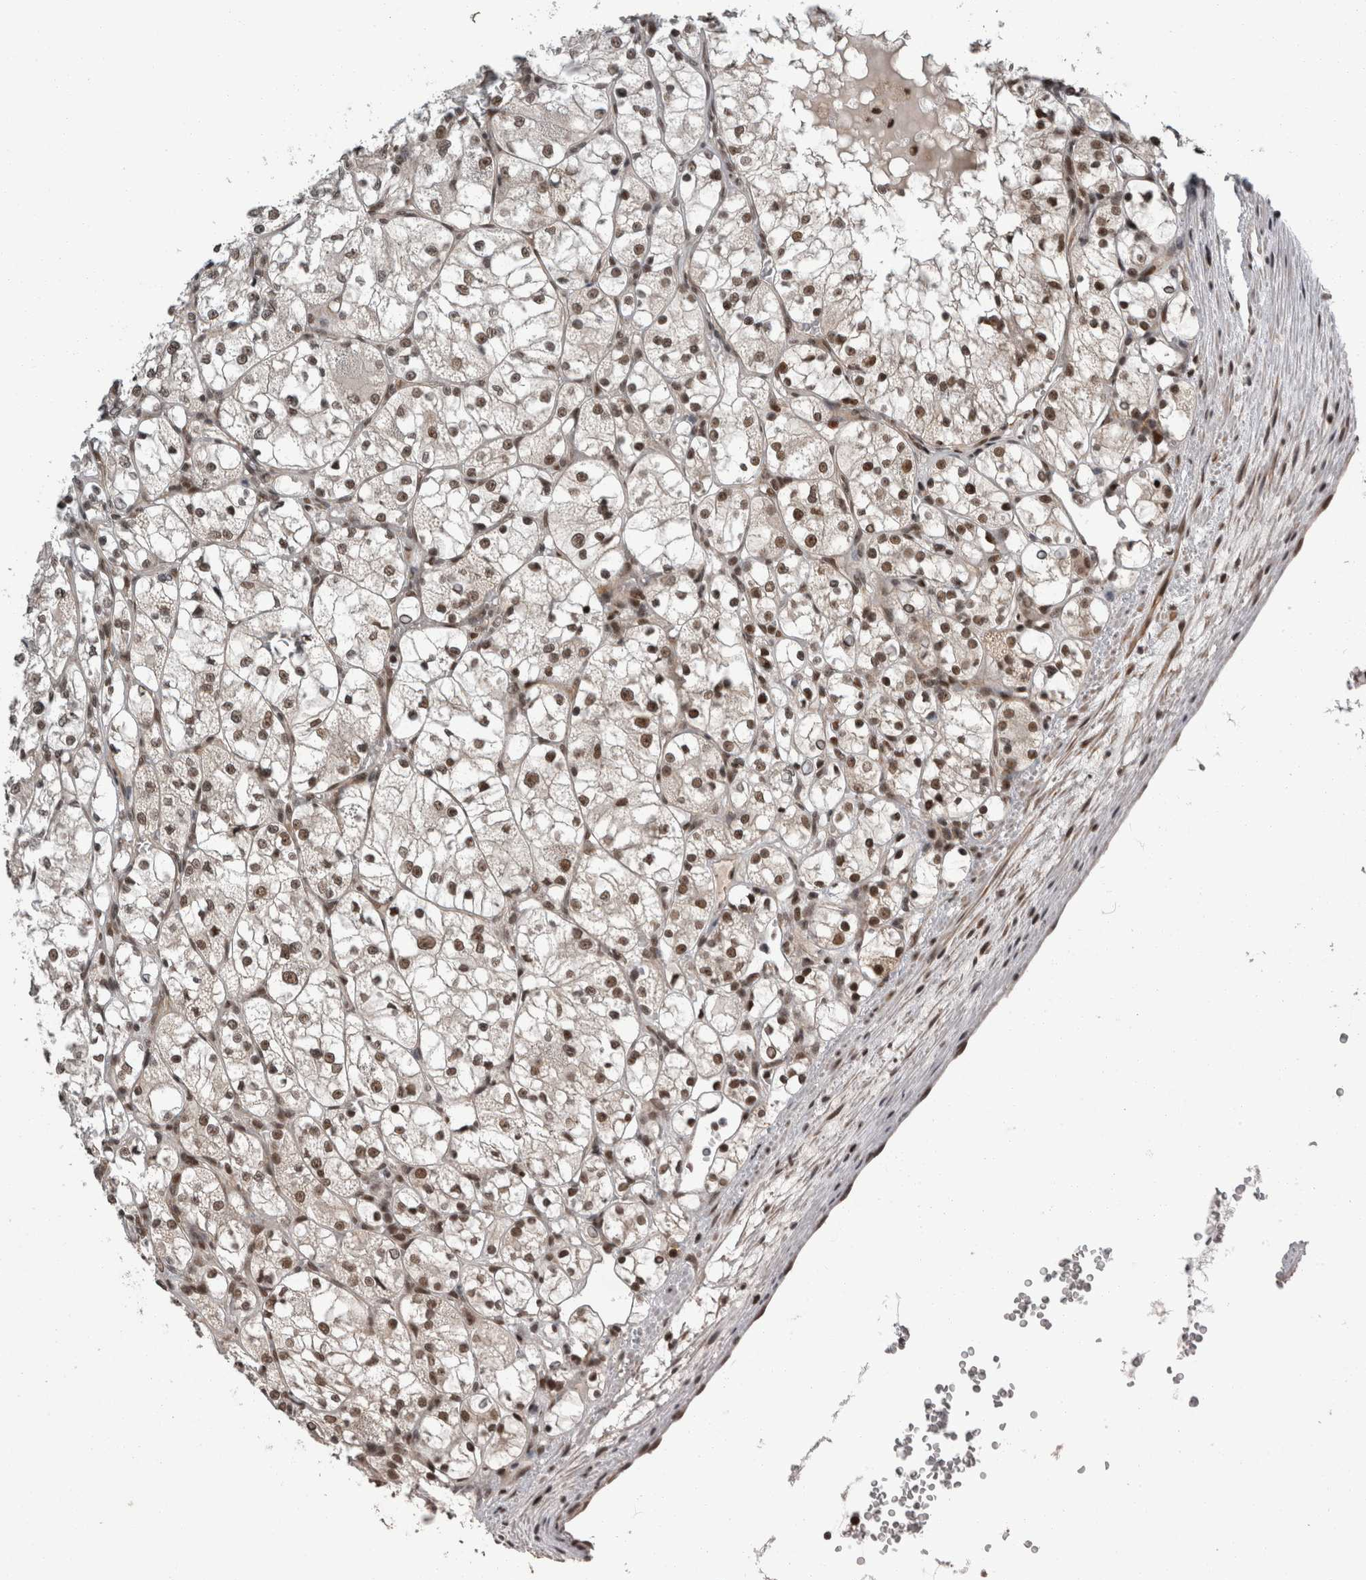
{"staining": {"intensity": "moderate", "quantity": ">75%", "location": "nuclear"}, "tissue": "renal cancer", "cell_type": "Tumor cells", "image_type": "cancer", "snomed": [{"axis": "morphology", "description": "Adenocarcinoma, NOS"}, {"axis": "topography", "description": "Kidney"}], "caption": "A medium amount of moderate nuclear staining is seen in about >75% of tumor cells in renal cancer tissue.", "gene": "CPSF2", "patient": {"sex": "female", "age": 69}}